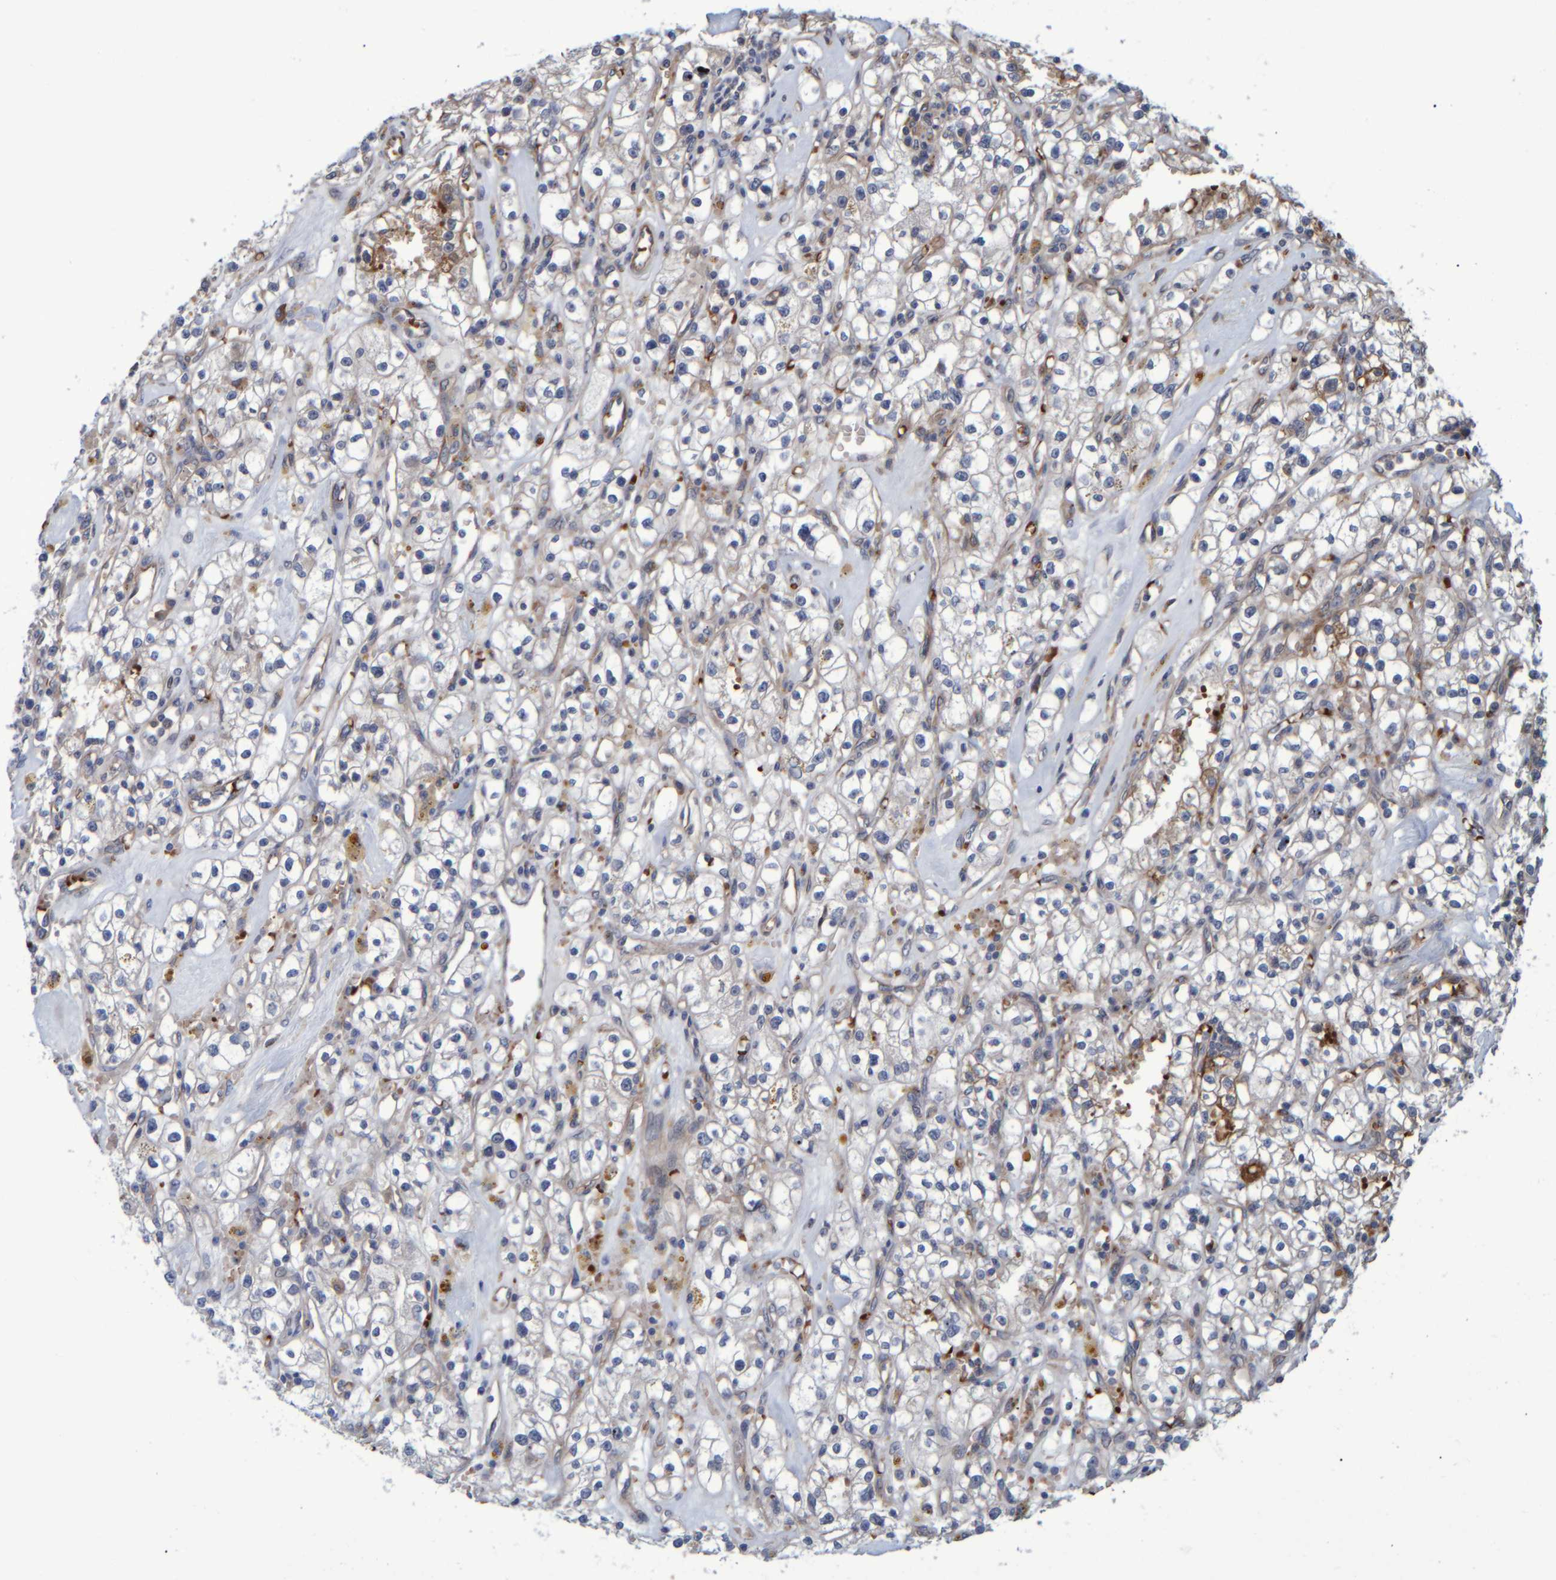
{"staining": {"intensity": "weak", "quantity": "25%-75%", "location": "cytoplasmic/membranous"}, "tissue": "renal cancer", "cell_type": "Tumor cells", "image_type": "cancer", "snomed": [{"axis": "morphology", "description": "Adenocarcinoma, NOS"}, {"axis": "topography", "description": "Kidney"}], "caption": "This micrograph exhibits immunohistochemistry staining of human adenocarcinoma (renal), with low weak cytoplasmic/membranous expression in about 25%-75% of tumor cells.", "gene": "SPAG5", "patient": {"sex": "male", "age": 56}}